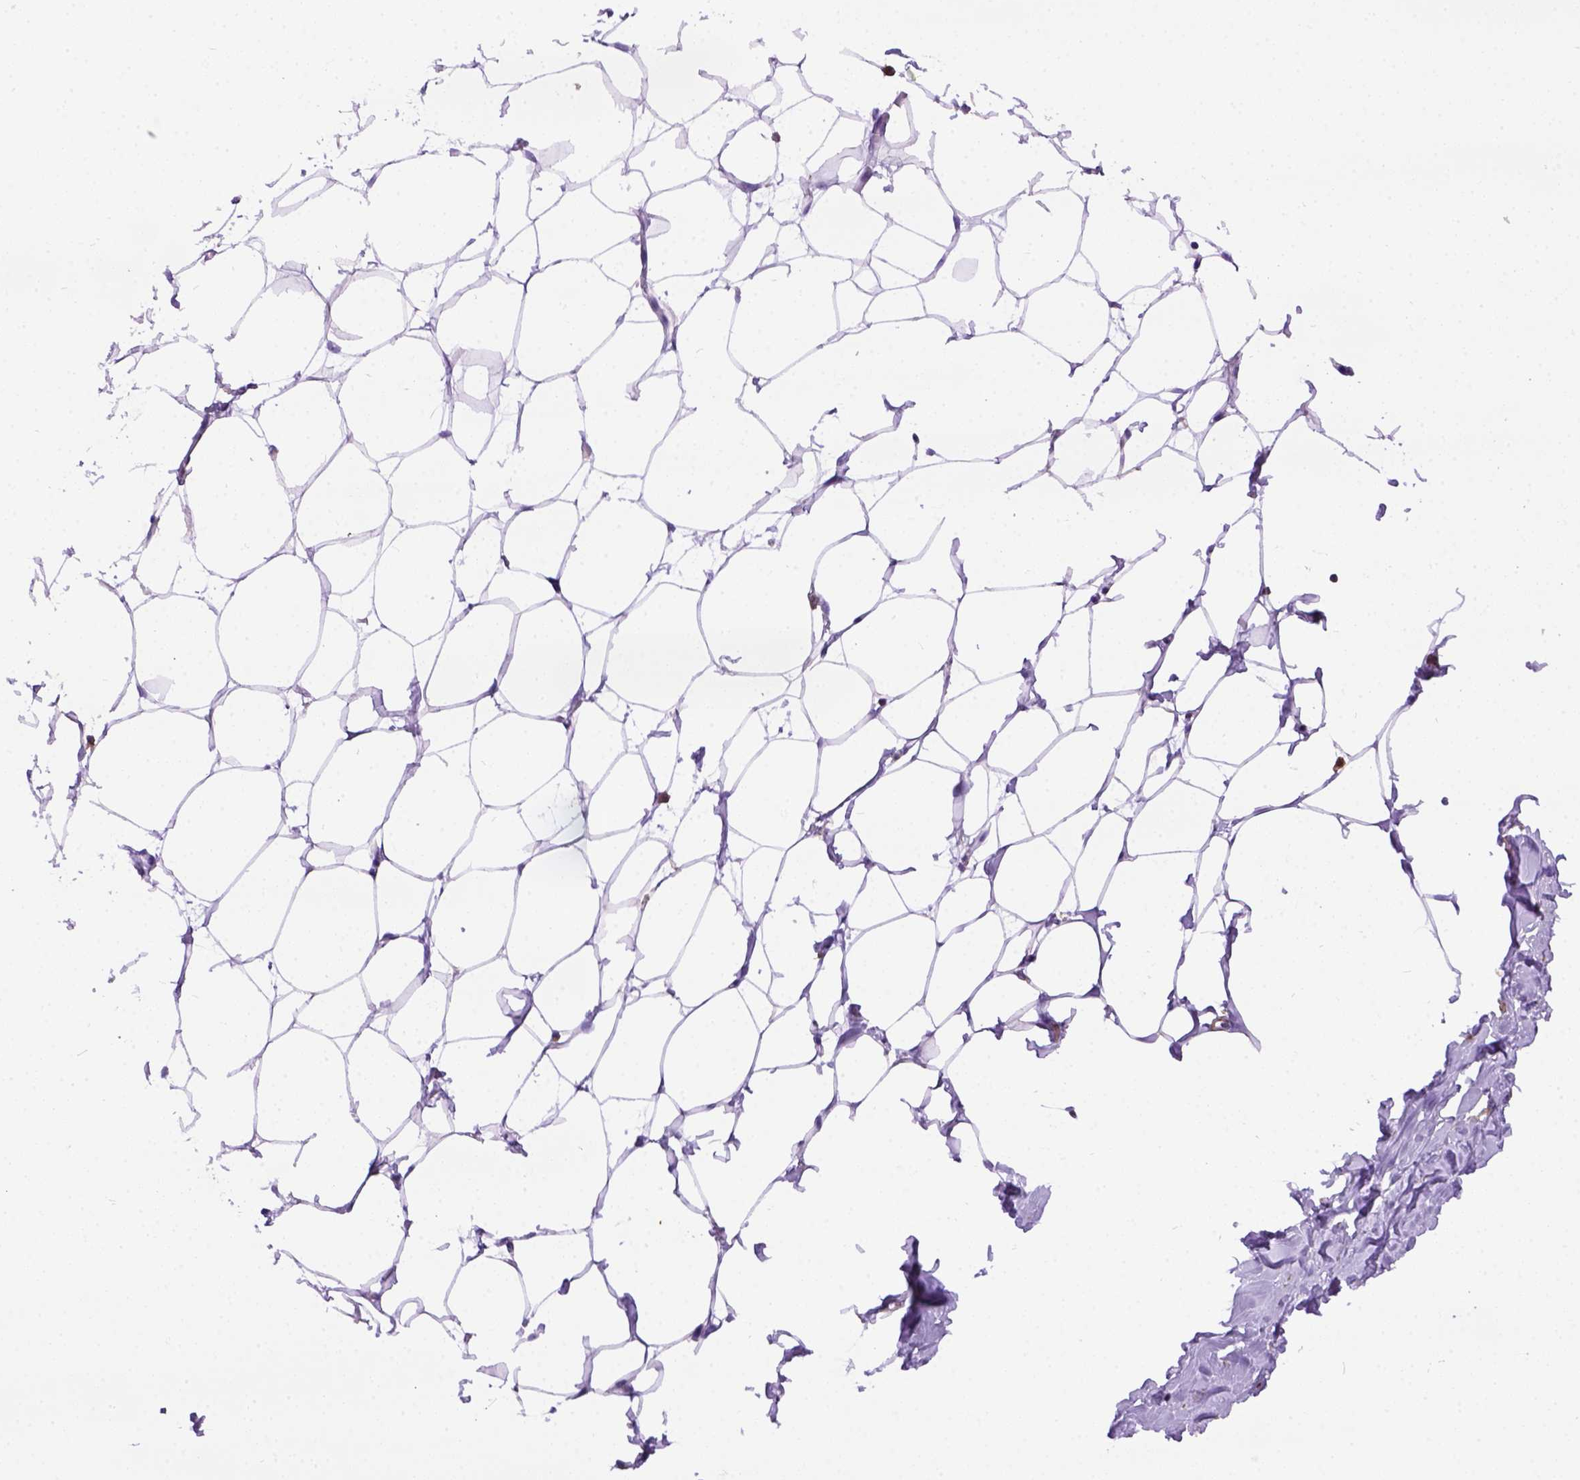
{"staining": {"intensity": "negative", "quantity": "none", "location": "none"}, "tissue": "breast", "cell_type": "Adipocytes", "image_type": "normal", "snomed": [{"axis": "morphology", "description": "Normal tissue, NOS"}, {"axis": "topography", "description": "Breast"}], "caption": "Adipocytes are negative for brown protein staining in normal breast. (Immunohistochemistry, brightfield microscopy, high magnification).", "gene": "MVP", "patient": {"sex": "female", "age": 27}}